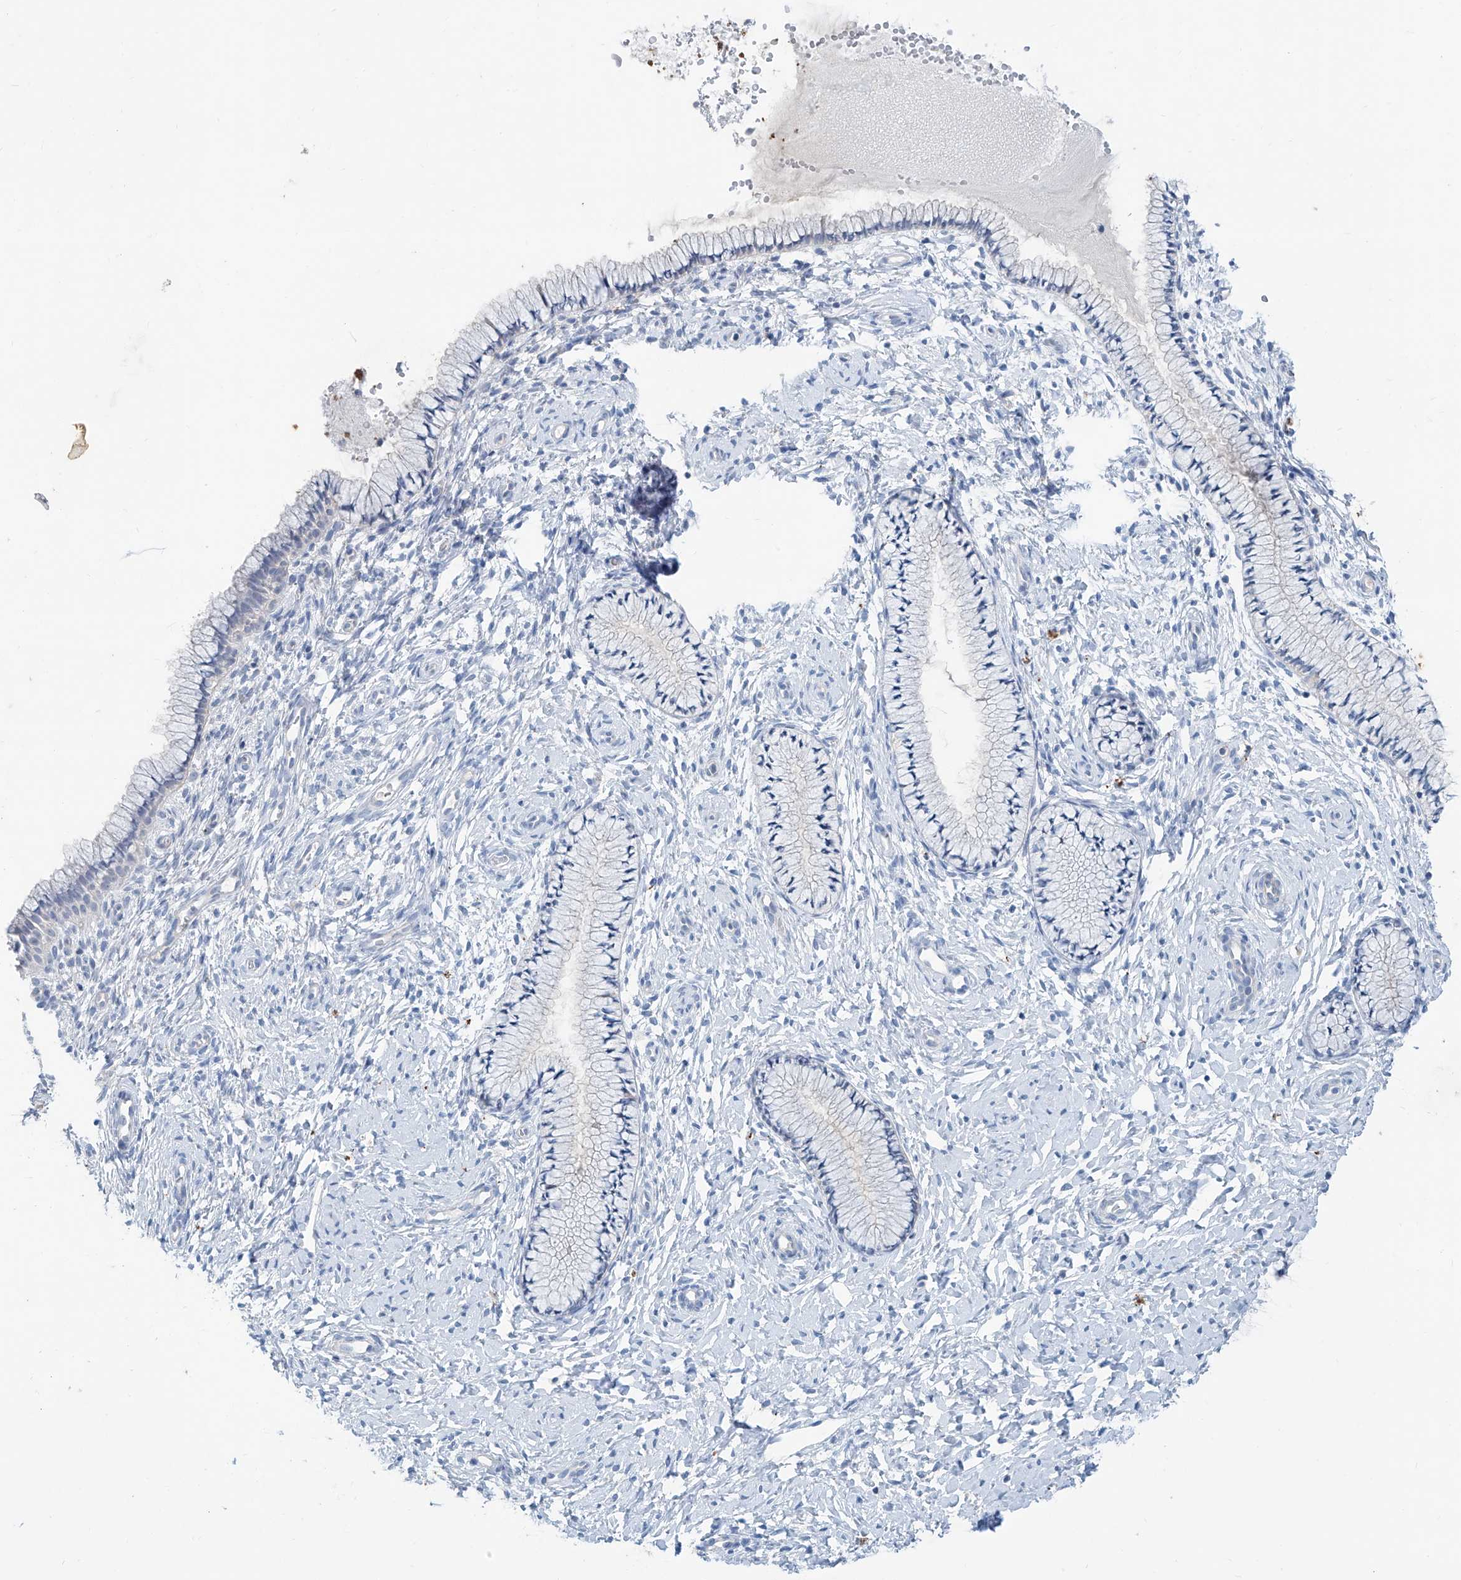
{"staining": {"intensity": "negative", "quantity": "none", "location": "none"}, "tissue": "cervix", "cell_type": "Glandular cells", "image_type": "normal", "snomed": [{"axis": "morphology", "description": "Normal tissue, NOS"}, {"axis": "topography", "description": "Cervix"}], "caption": "Immunohistochemistry of benign human cervix shows no positivity in glandular cells.", "gene": "ANKRD34A", "patient": {"sex": "female", "age": 33}}